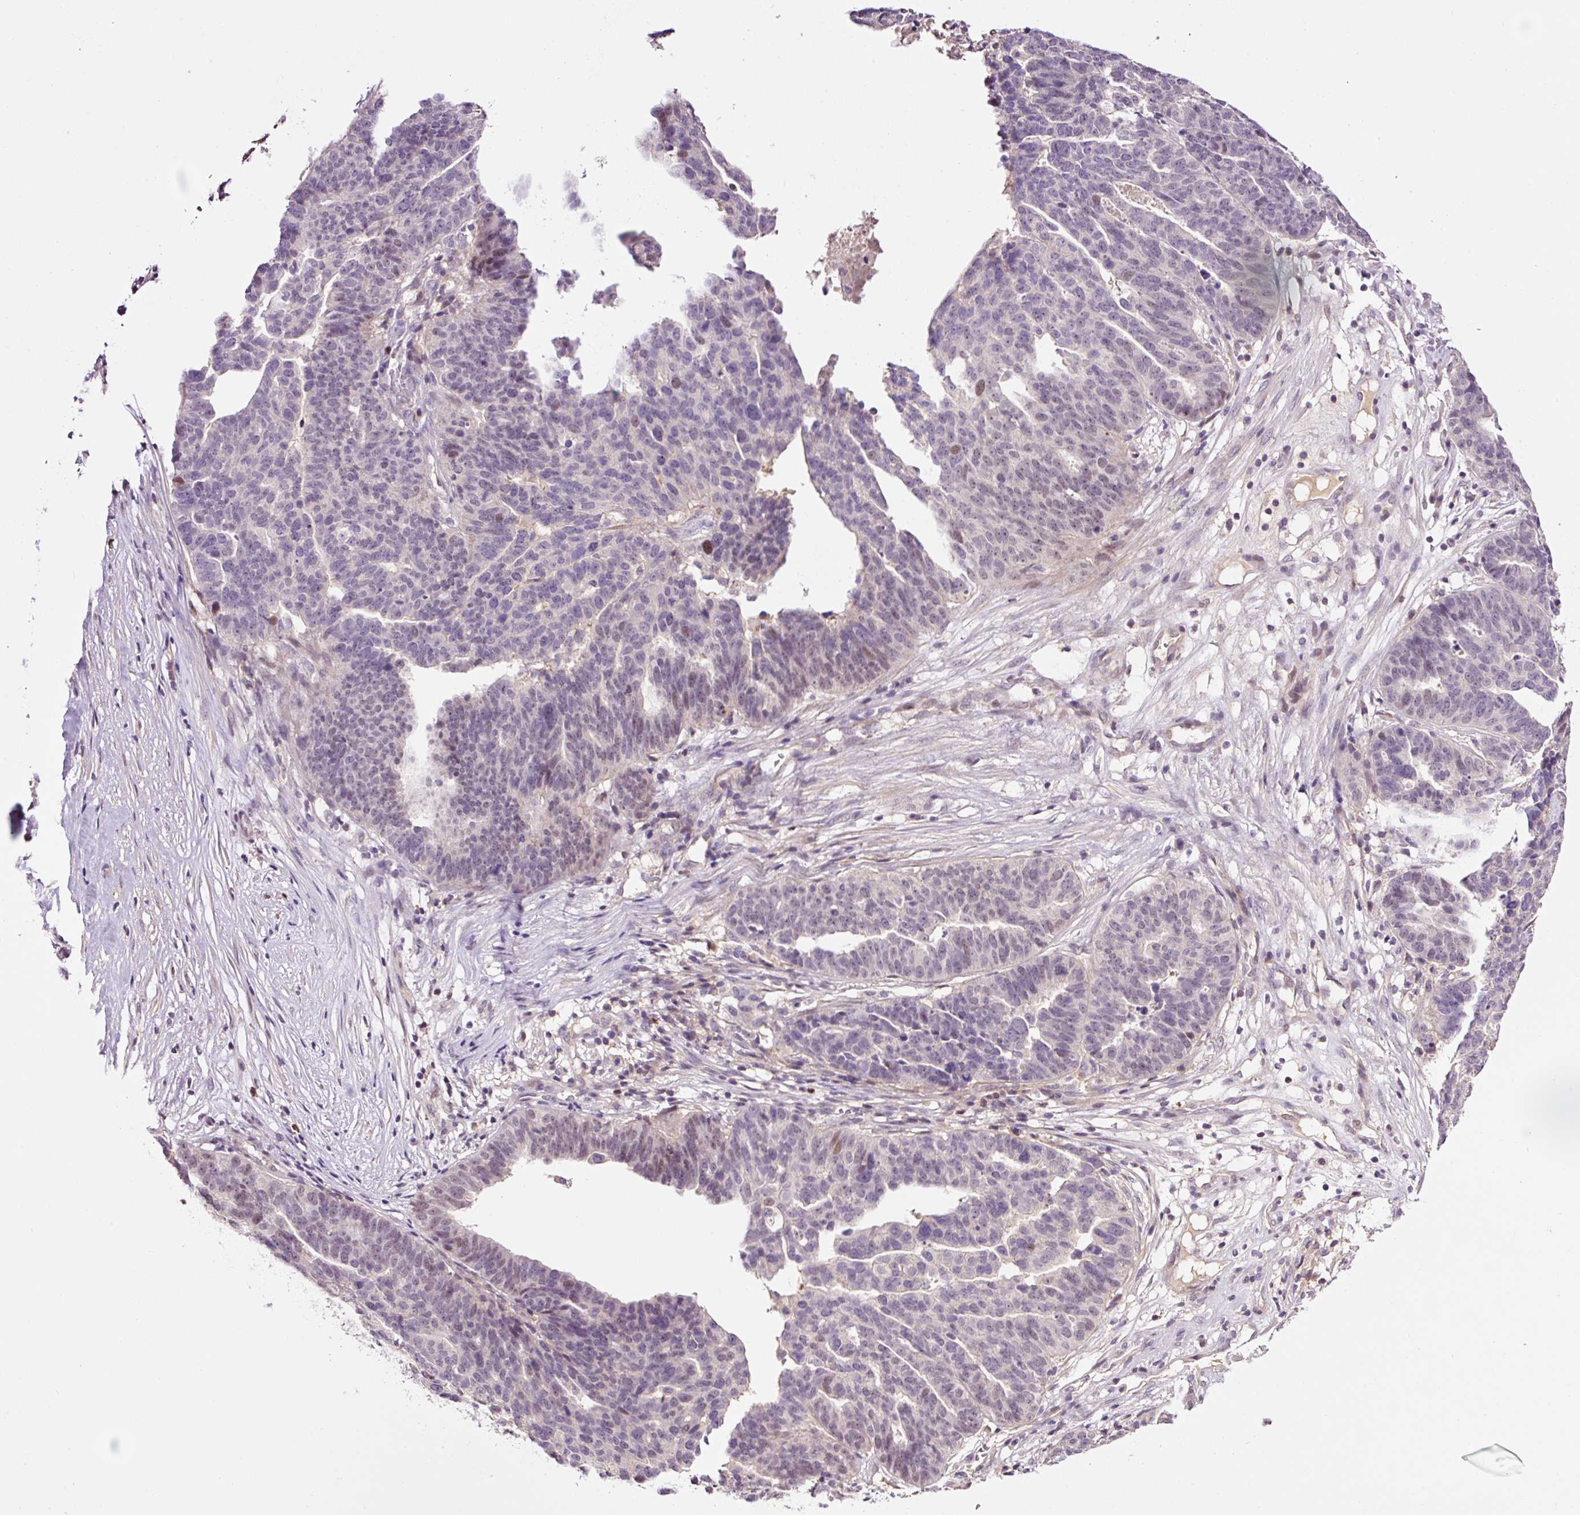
{"staining": {"intensity": "negative", "quantity": "none", "location": "none"}, "tissue": "ovarian cancer", "cell_type": "Tumor cells", "image_type": "cancer", "snomed": [{"axis": "morphology", "description": "Cystadenocarcinoma, serous, NOS"}, {"axis": "topography", "description": "Ovary"}], "caption": "High power microscopy histopathology image of an immunohistochemistry (IHC) image of ovarian cancer (serous cystadenocarcinoma), revealing no significant positivity in tumor cells.", "gene": "DPPA4", "patient": {"sex": "female", "age": 59}}